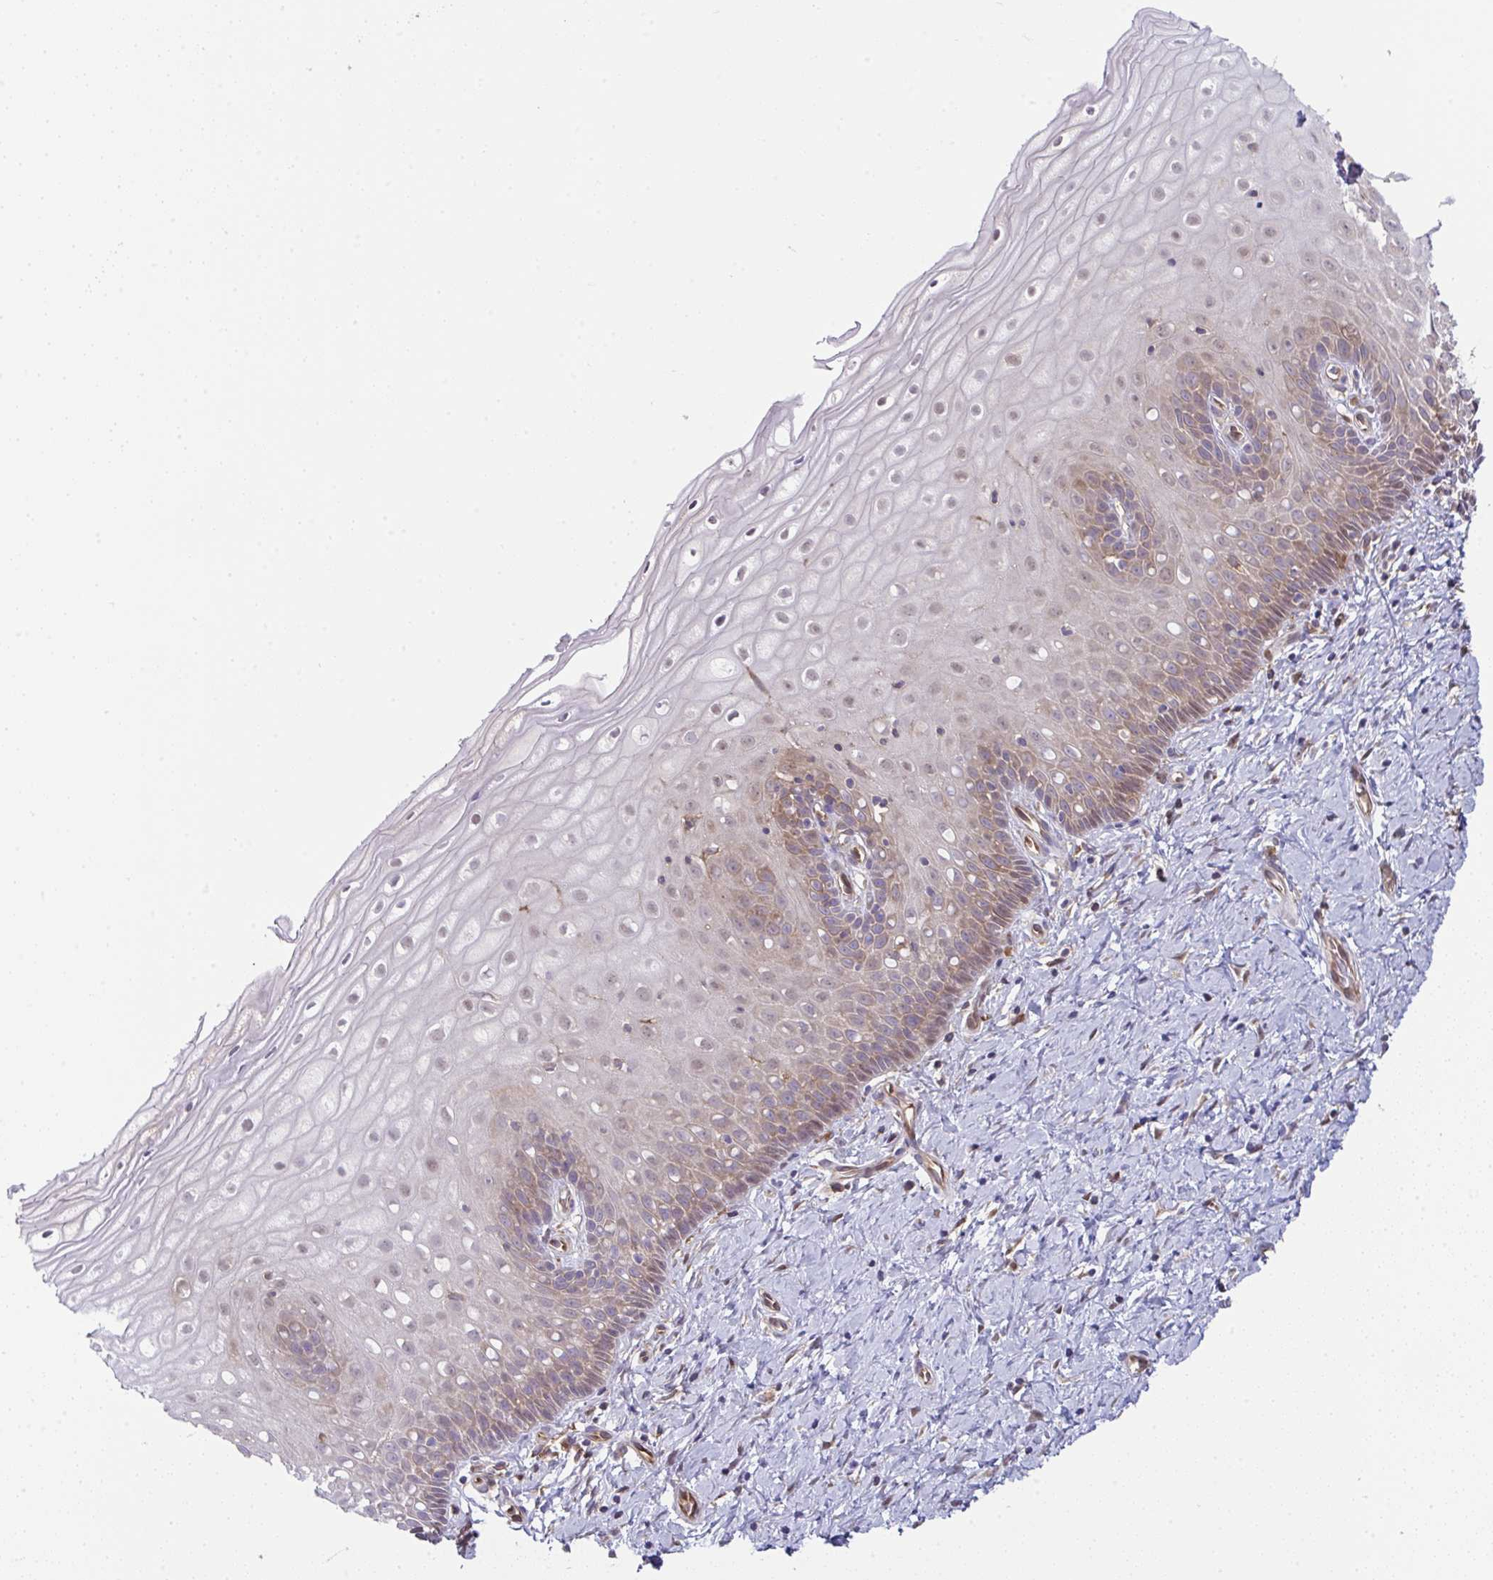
{"staining": {"intensity": "weak", "quantity": "<25%", "location": "cytoplasmic/membranous"}, "tissue": "cervix", "cell_type": "Glandular cells", "image_type": "normal", "snomed": [{"axis": "morphology", "description": "Normal tissue, NOS"}, {"axis": "topography", "description": "Cervix"}], "caption": "This micrograph is of unremarkable cervix stained with immunohistochemistry (IHC) to label a protein in brown with the nuclei are counter-stained blue. There is no expression in glandular cells. (Immunohistochemistry, brightfield microscopy, high magnification).", "gene": "ALDH16A1", "patient": {"sex": "female", "age": 37}}